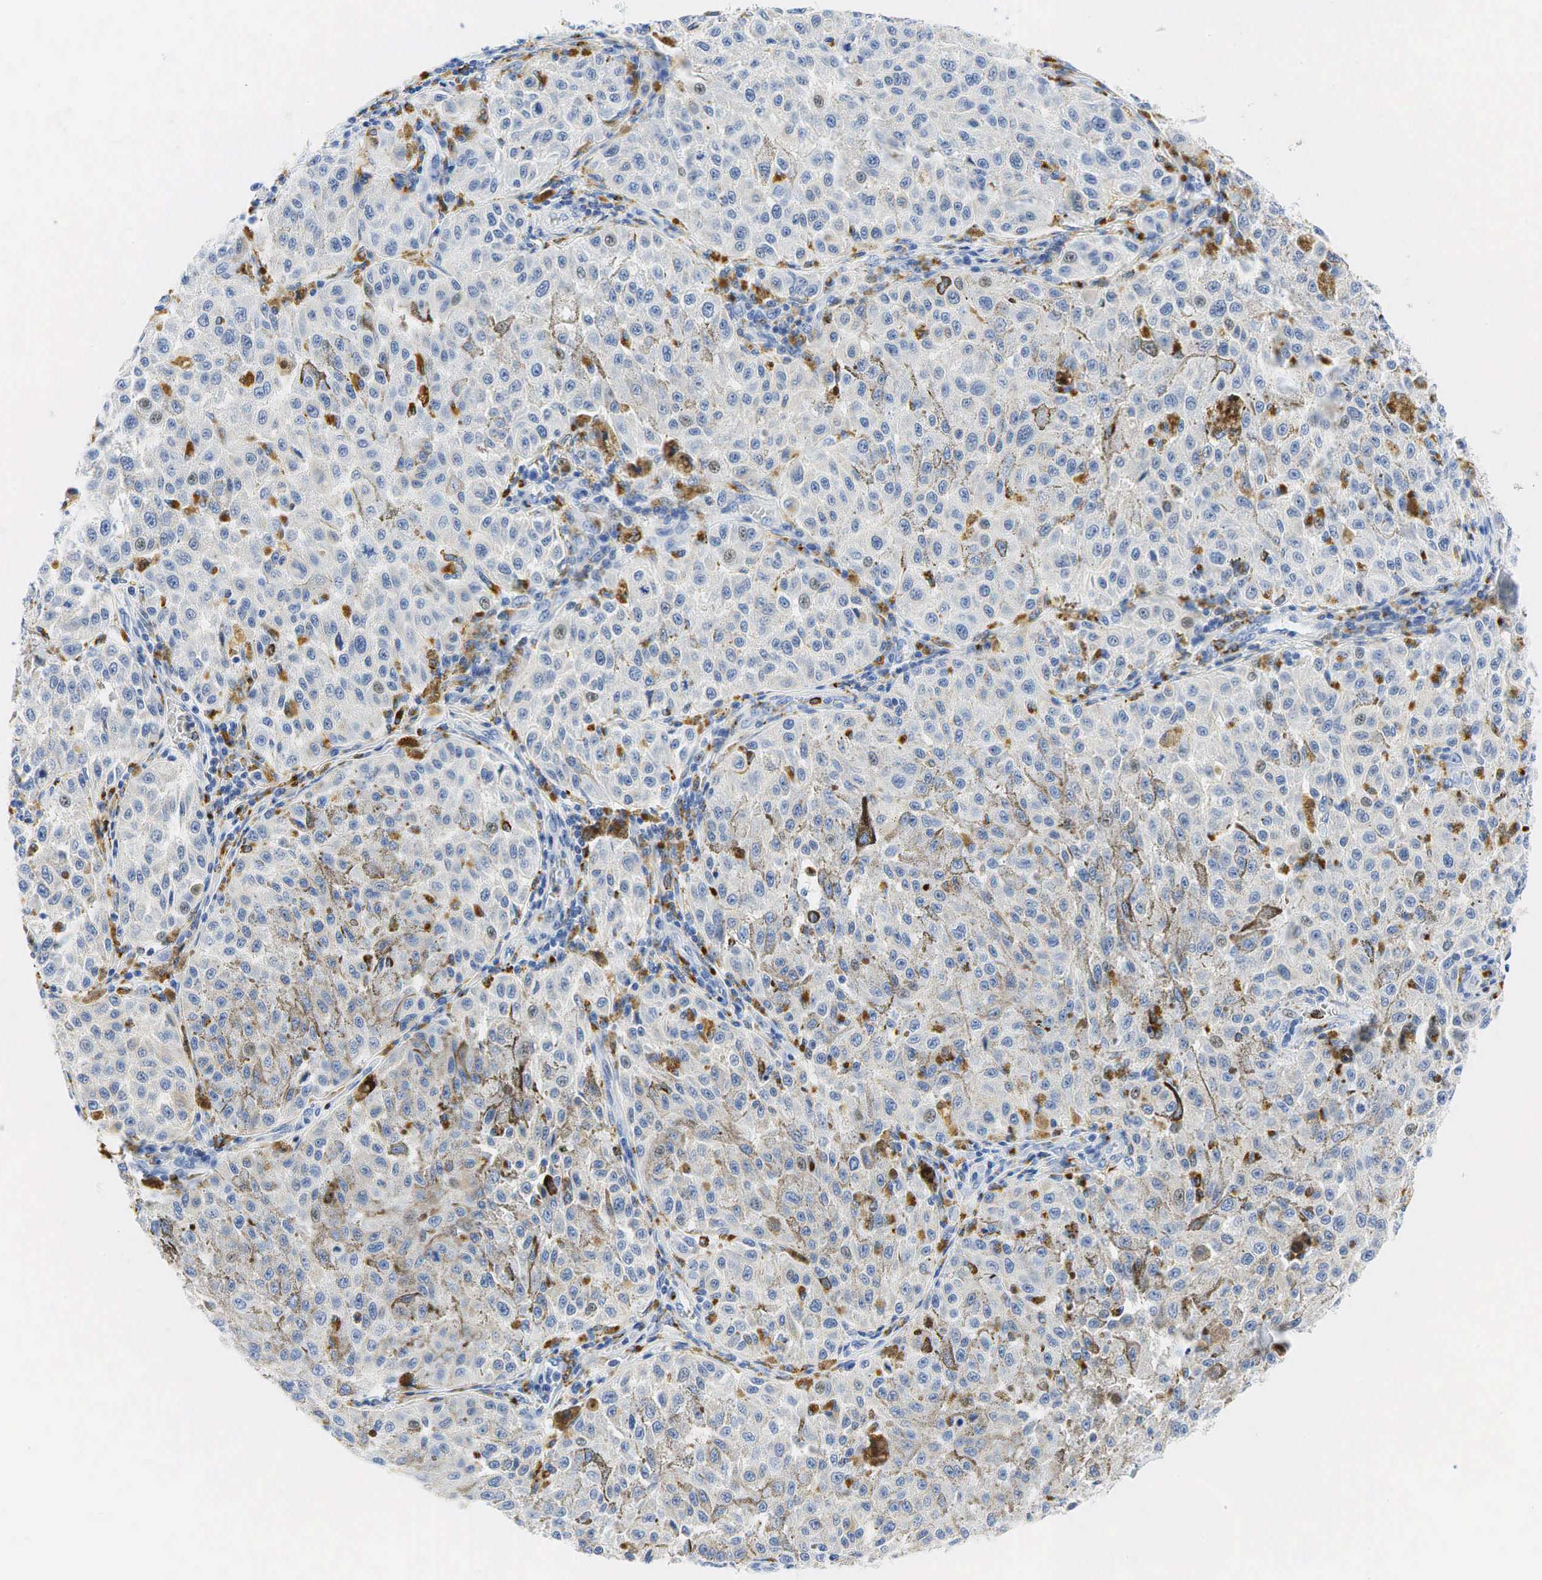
{"staining": {"intensity": "weak", "quantity": "<25%", "location": "cytoplasmic/membranous"}, "tissue": "melanoma", "cell_type": "Tumor cells", "image_type": "cancer", "snomed": [{"axis": "morphology", "description": "Malignant melanoma, NOS"}, {"axis": "topography", "description": "Skin"}], "caption": "DAB (3,3'-diaminobenzidine) immunohistochemical staining of melanoma displays no significant staining in tumor cells. Nuclei are stained in blue.", "gene": "CD68", "patient": {"sex": "female", "age": 64}}